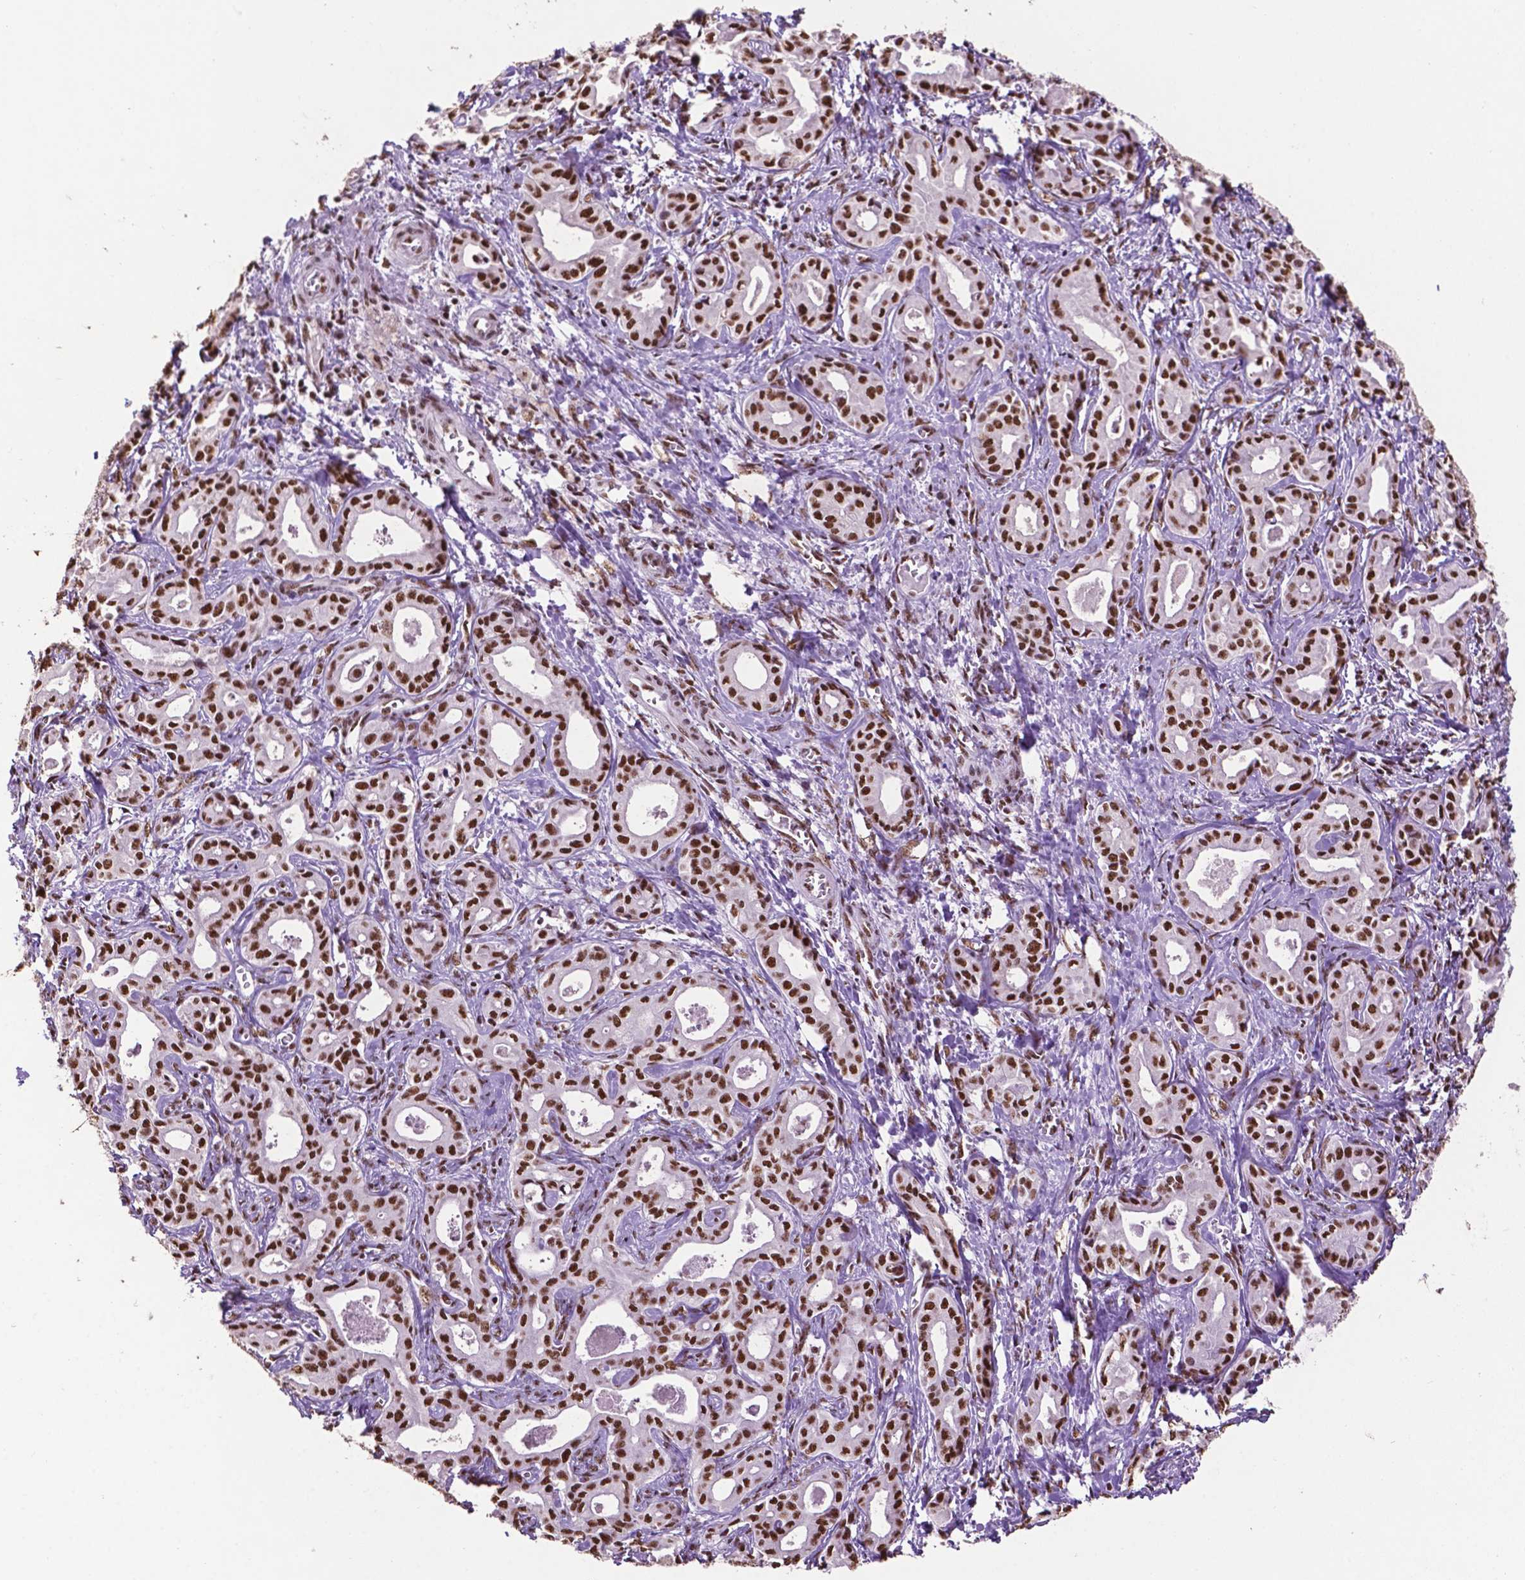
{"staining": {"intensity": "strong", "quantity": ">75%", "location": "nuclear"}, "tissue": "liver cancer", "cell_type": "Tumor cells", "image_type": "cancer", "snomed": [{"axis": "morphology", "description": "Cholangiocarcinoma"}, {"axis": "topography", "description": "Liver"}], "caption": "Liver cancer stained with DAB (3,3'-diaminobenzidine) IHC displays high levels of strong nuclear expression in approximately >75% of tumor cells.", "gene": "CCAR2", "patient": {"sex": "female", "age": 65}}